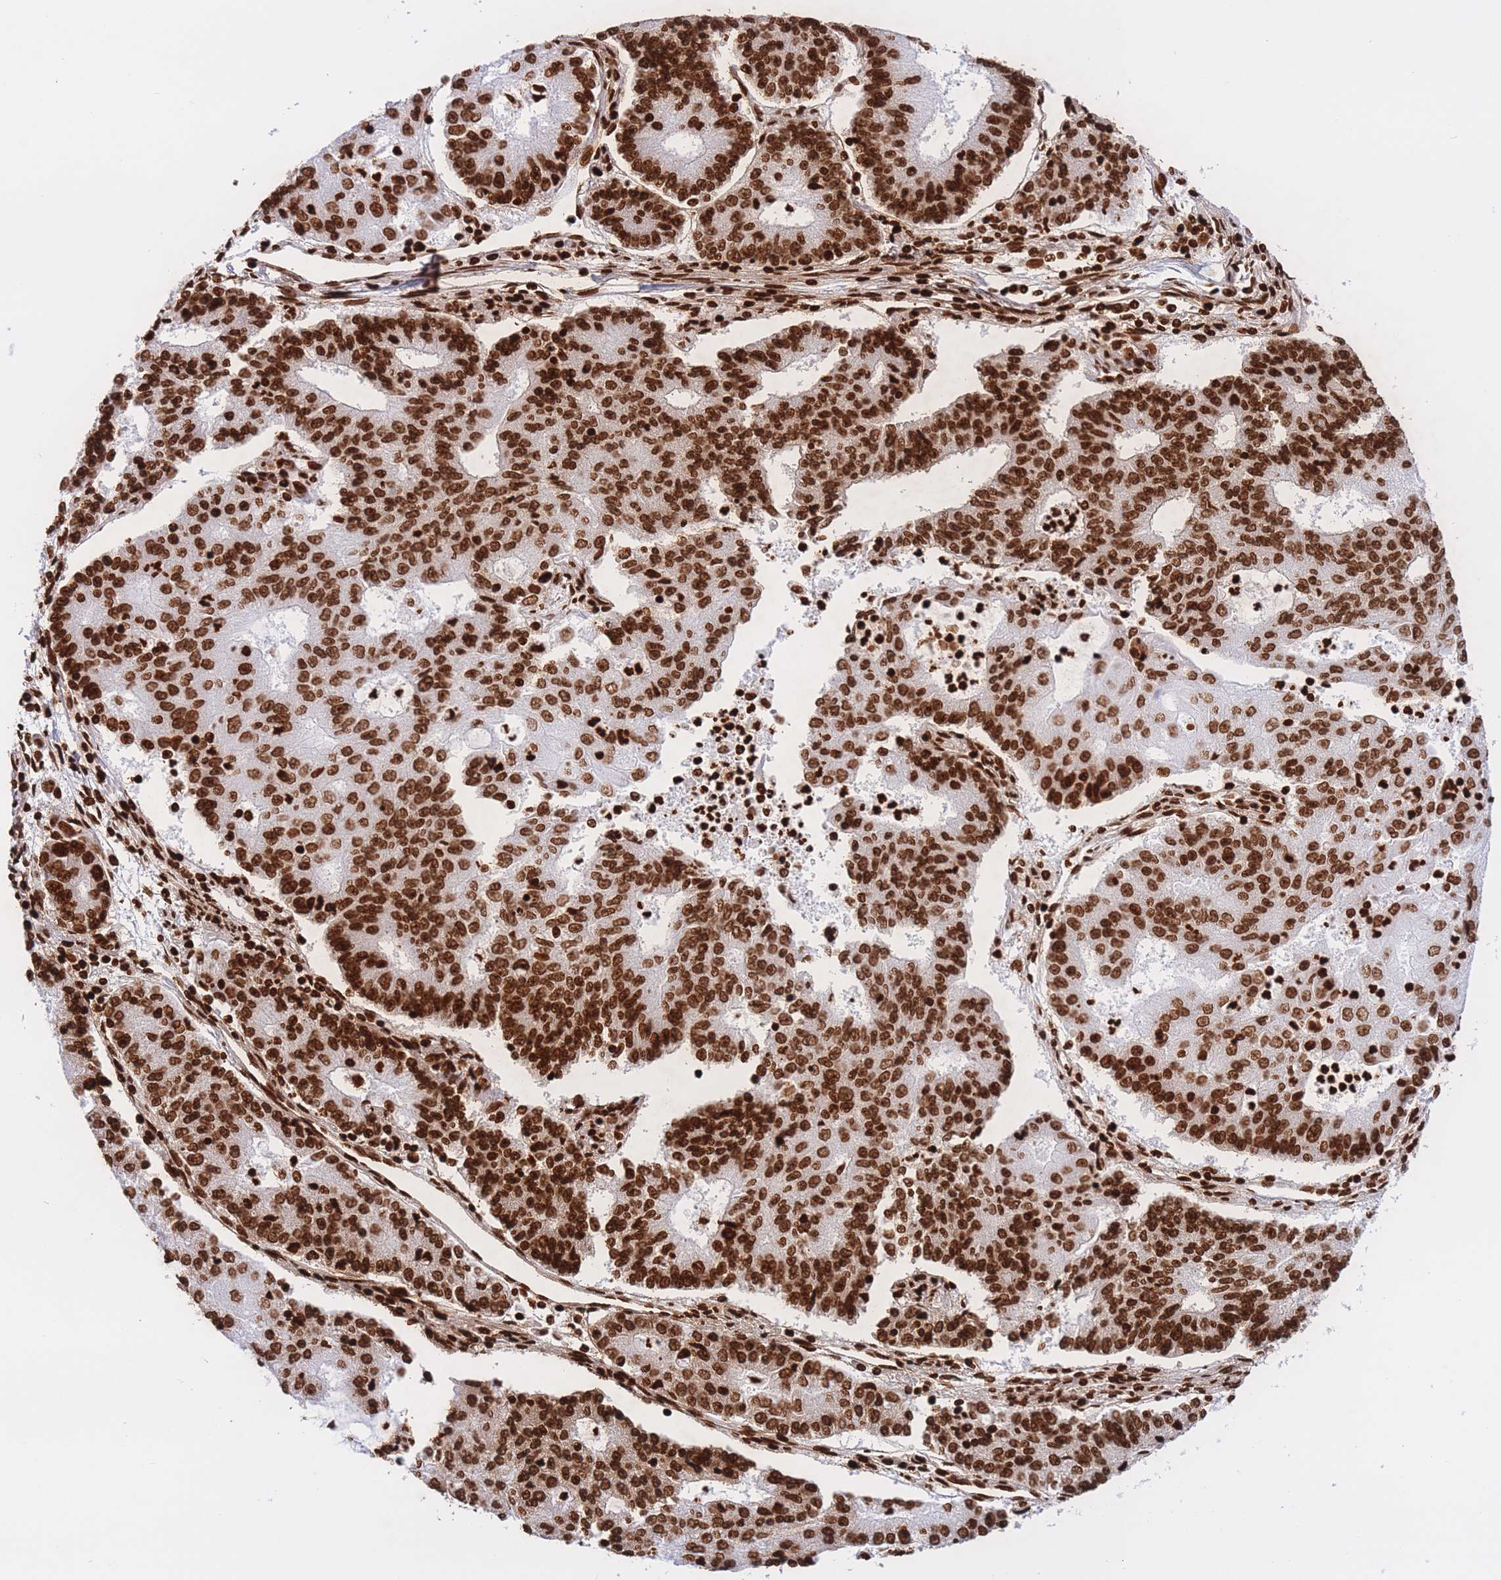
{"staining": {"intensity": "strong", "quantity": ">75%", "location": "nuclear"}, "tissue": "endometrial cancer", "cell_type": "Tumor cells", "image_type": "cancer", "snomed": [{"axis": "morphology", "description": "Adenocarcinoma, NOS"}, {"axis": "topography", "description": "Endometrium"}], "caption": "Immunohistochemical staining of human adenocarcinoma (endometrial) shows high levels of strong nuclear expression in approximately >75% of tumor cells.", "gene": "H2BC11", "patient": {"sex": "female", "age": 56}}